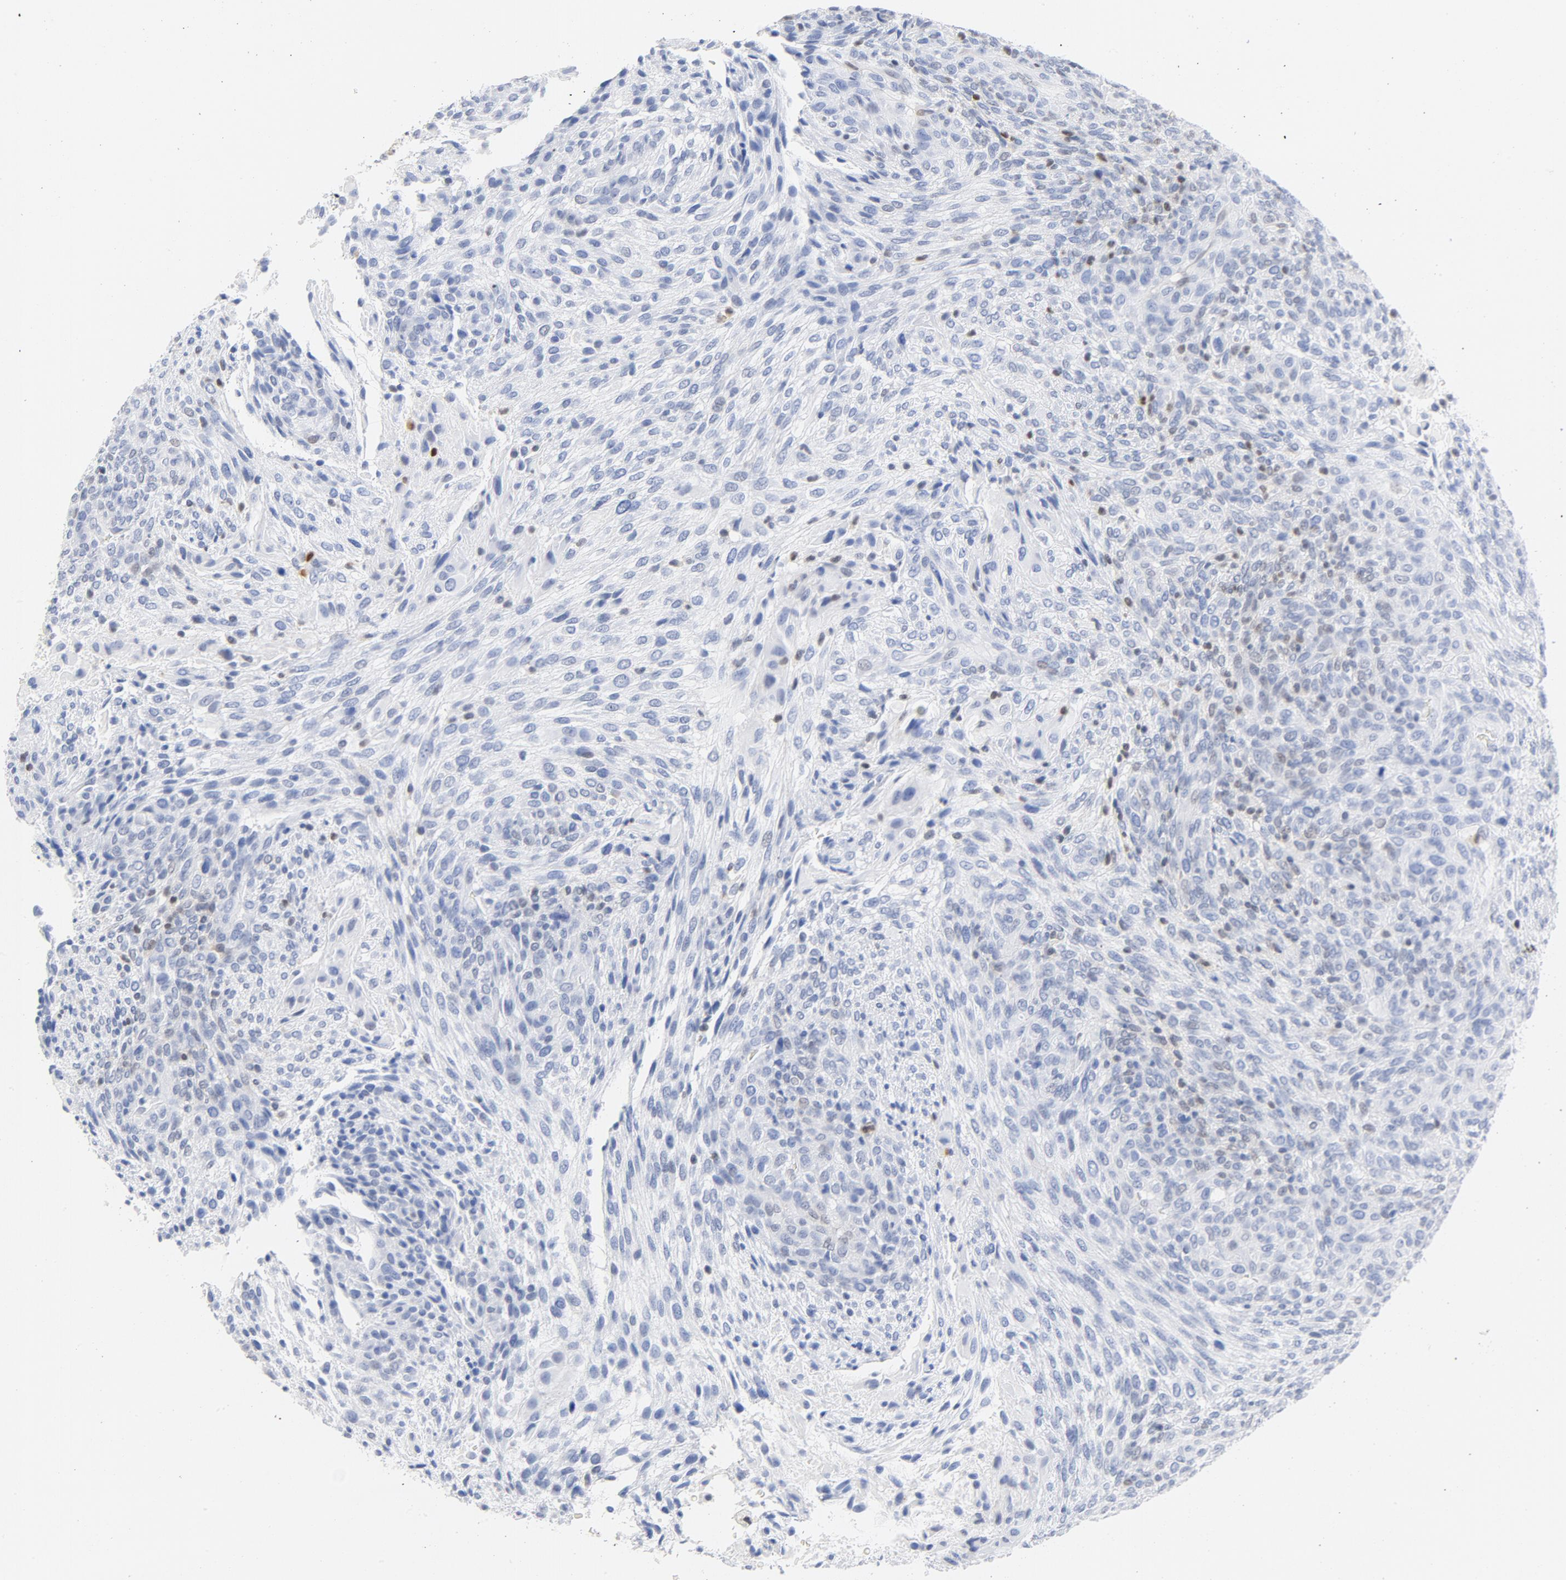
{"staining": {"intensity": "weak", "quantity": "<25%", "location": "nuclear"}, "tissue": "glioma", "cell_type": "Tumor cells", "image_type": "cancer", "snomed": [{"axis": "morphology", "description": "Glioma, malignant, High grade"}, {"axis": "topography", "description": "Cerebral cortex"}], "caption": "A histopathology image of glioma stained for a protein displays no brown staining in tumor cells.", "gene": "CDKN1B", "patient": {"sex": "female", "age": 55}}